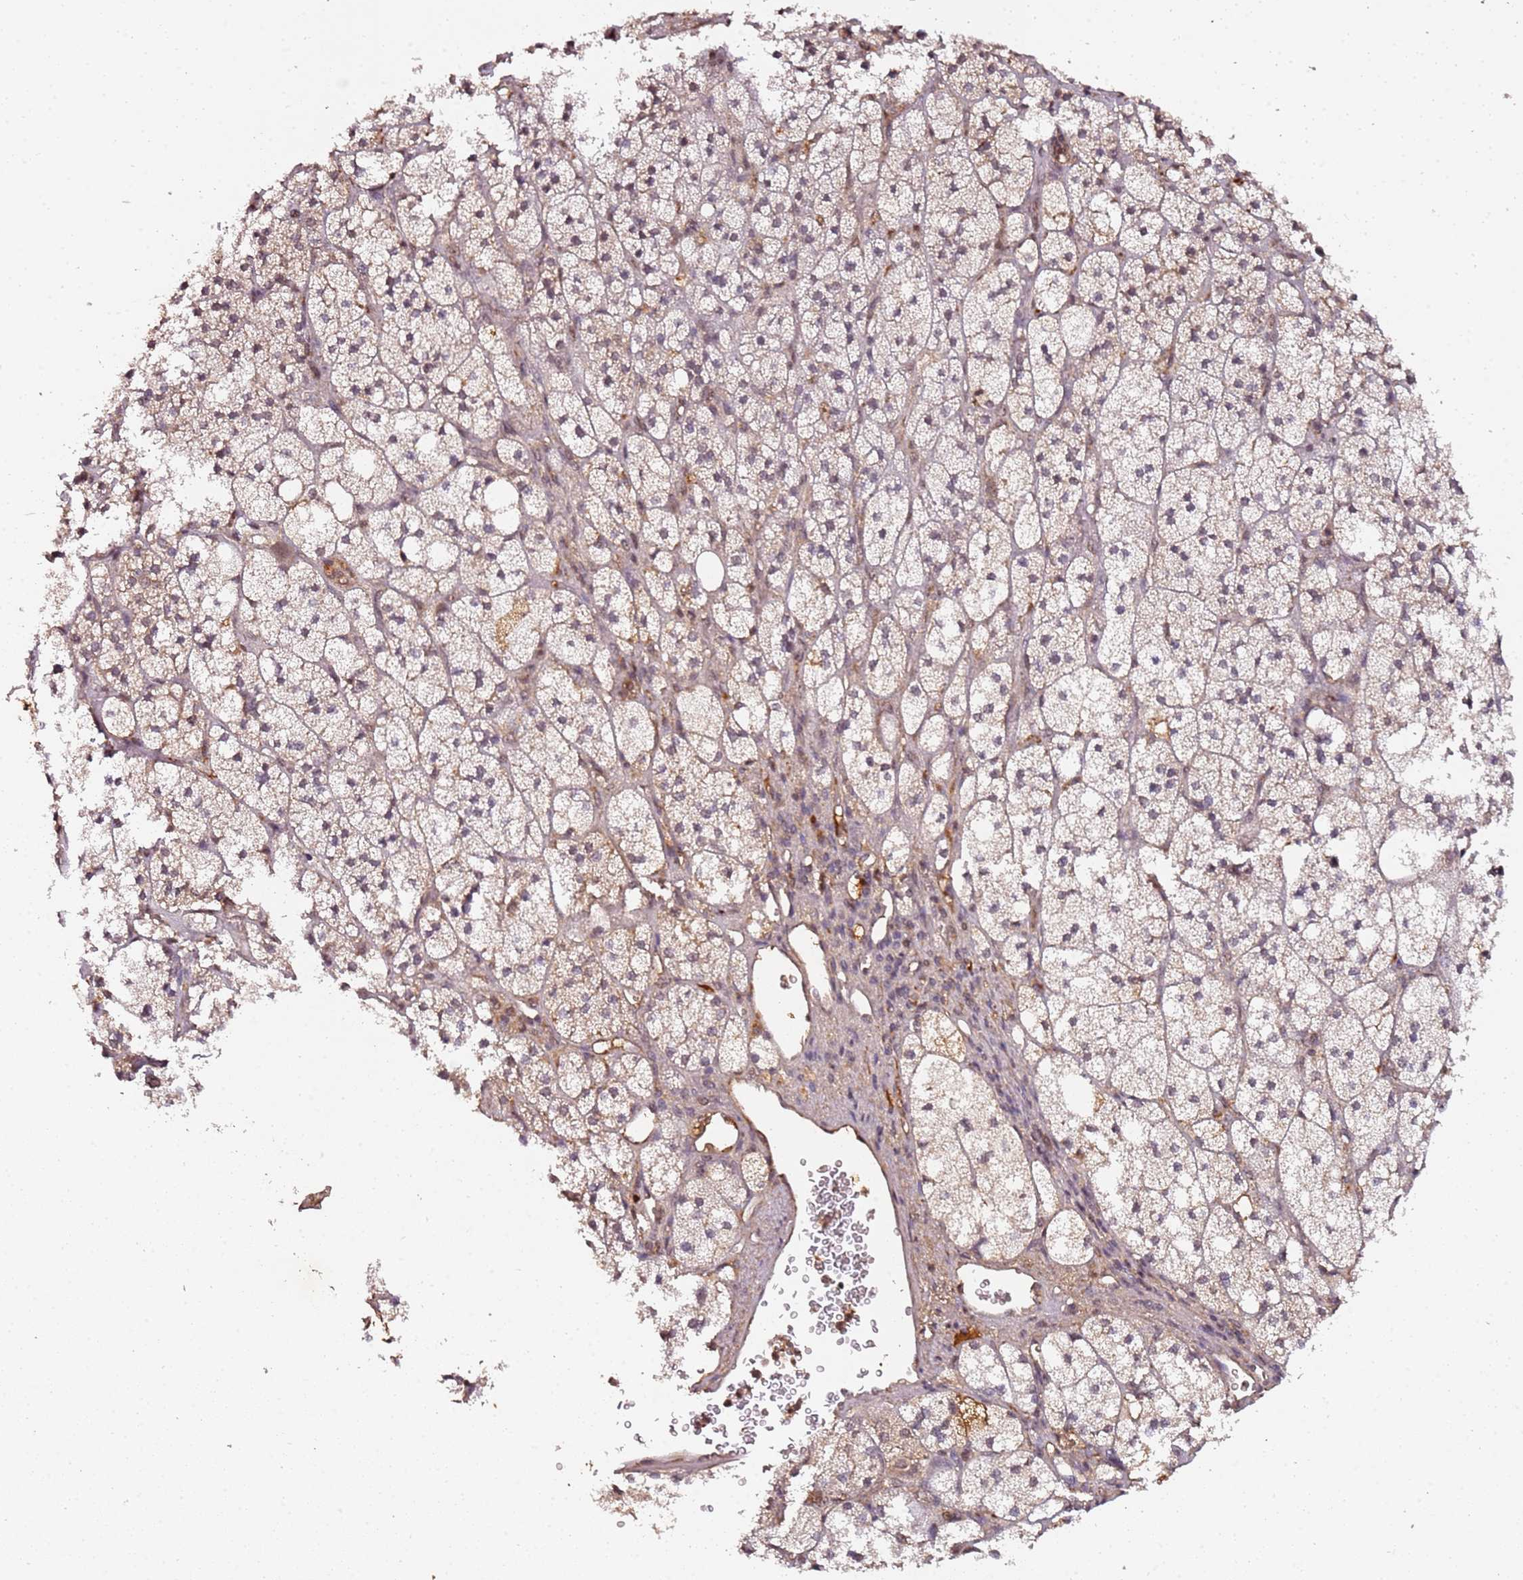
{"staining": {"intensity": "weak", "quantity": "25%-75%", "location": "cytoplasmic/membranous"}, "tissue": "adrenal gland", "cell_type": "Glandular cells", "image_type": "normal", "snomed": [{"axis": "morphology", "description": "Normal tissue, NOS"}, {"axis": "topography", "description": "Adrenal gland"}], "caption": "Immunohistochemistry (IHC) (DAB) staining of benign adrenal gland reveals weak cytoplasmic/membranous protein staining in approximately 25%-75% of glandular cells. (IHC, brightfield microscopy, high magnification).", "gene": "COL1A2", "patient": {"sex": "male", "age": 61}}